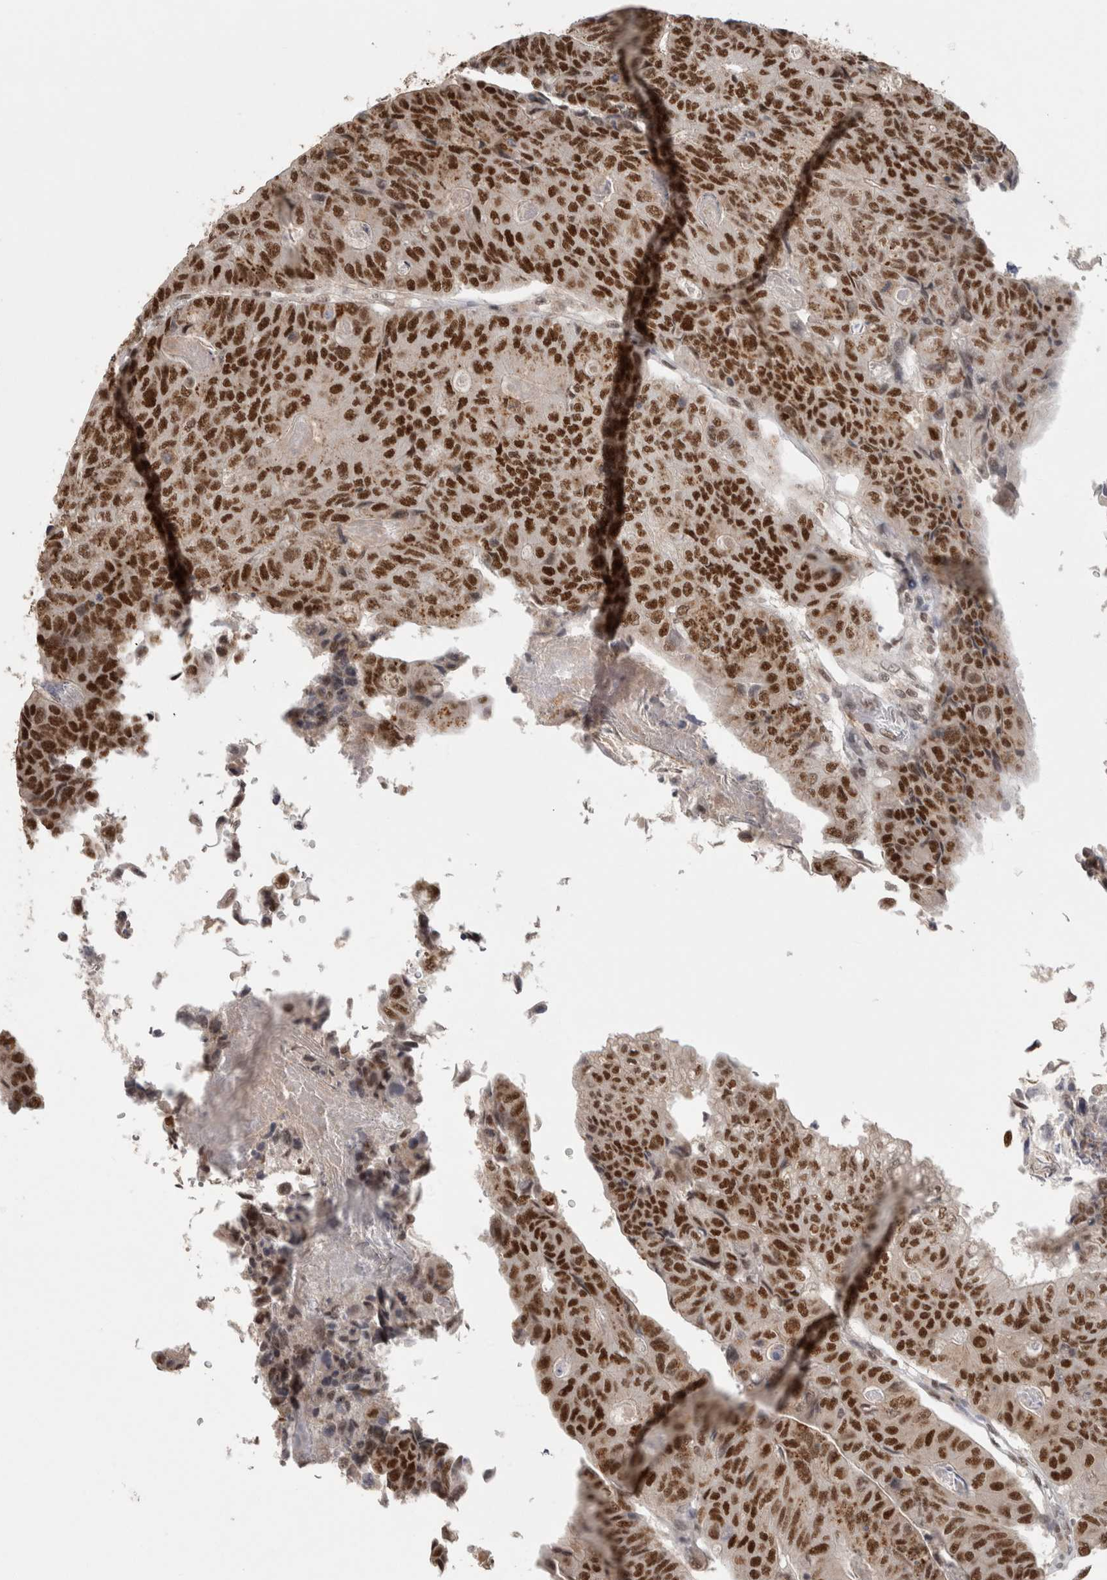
{"staining": {"intensity": "strong", "quantity": ">75%", "location": "nuclear"}, "tissue": "colorectal cancer", "cell_type": "Tumor cells", "image_type": "cancer", "snomed": [{"axis": "morphology", "description": "Adenocarcinoma, NOS"}, {"axis": "topography", "description": "Colon"}], "caption": "Immunohistochemistry (IHC) micrograph of human colorectal cancer stained for a protein (brown), which demonstrates high levels of strong nuclear positivity in about >75% of tumor cells.", "gene": "ZNF830", "patient": {"sex": "female", "age": 67}}